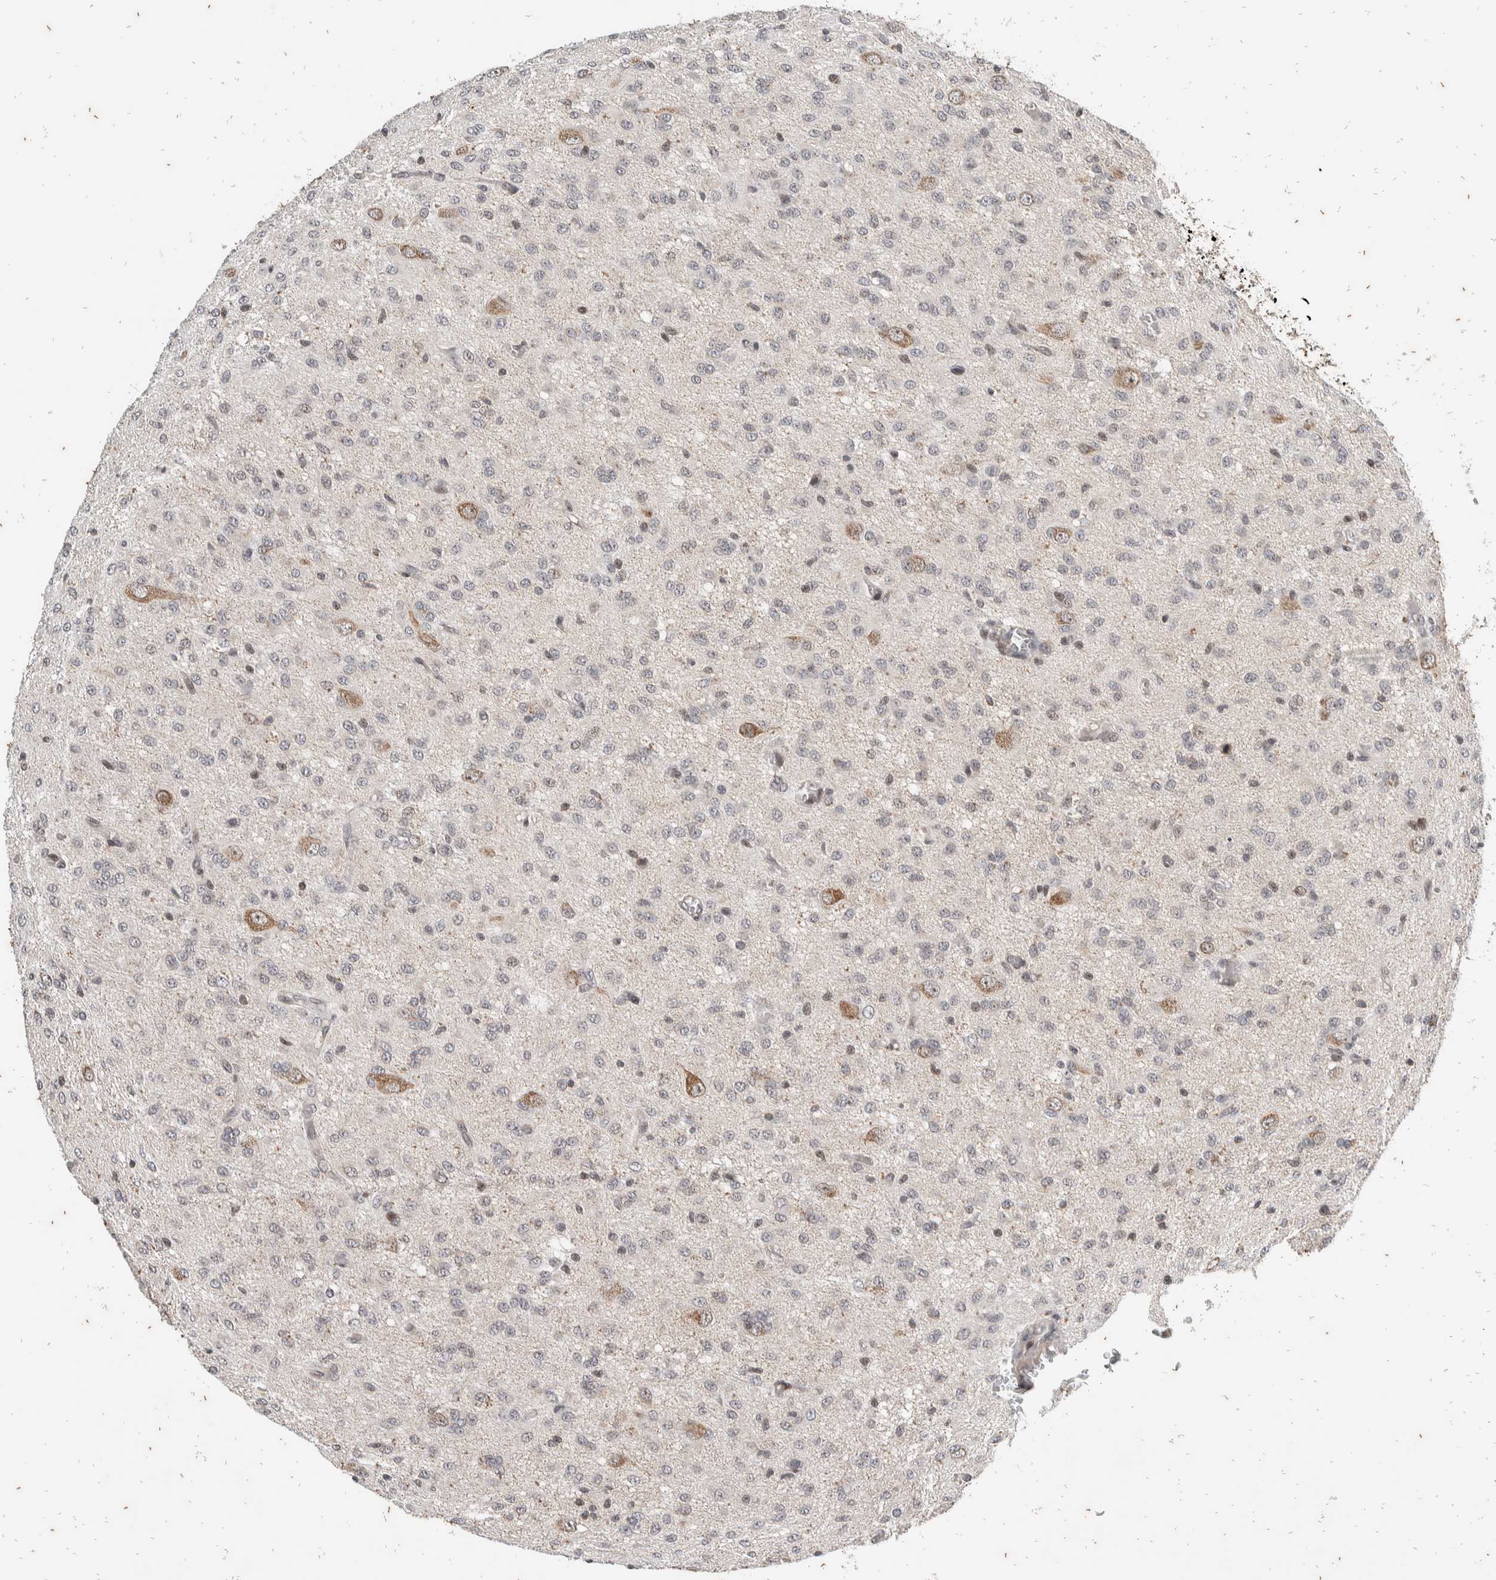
{"staining": {"intensity": "weak", "quantity": "<25%", "location": "cytoplasmic/membranous"}, "tissue": "glioma", "cell_type": "Tumor cells", "image_type": "cancer", "snomed": [{"axis": "morphology", "description": "Glioma, malignant, High grade"}, {"axis": "topography", "description": "Brain"}], "caption": "Immunohistochemistry (IHC) of malignant high-grade glioma reveals no expression in tumor cells.", "gene": "ATXN7L1", "patient": {"sex": "female", "age": 59}}